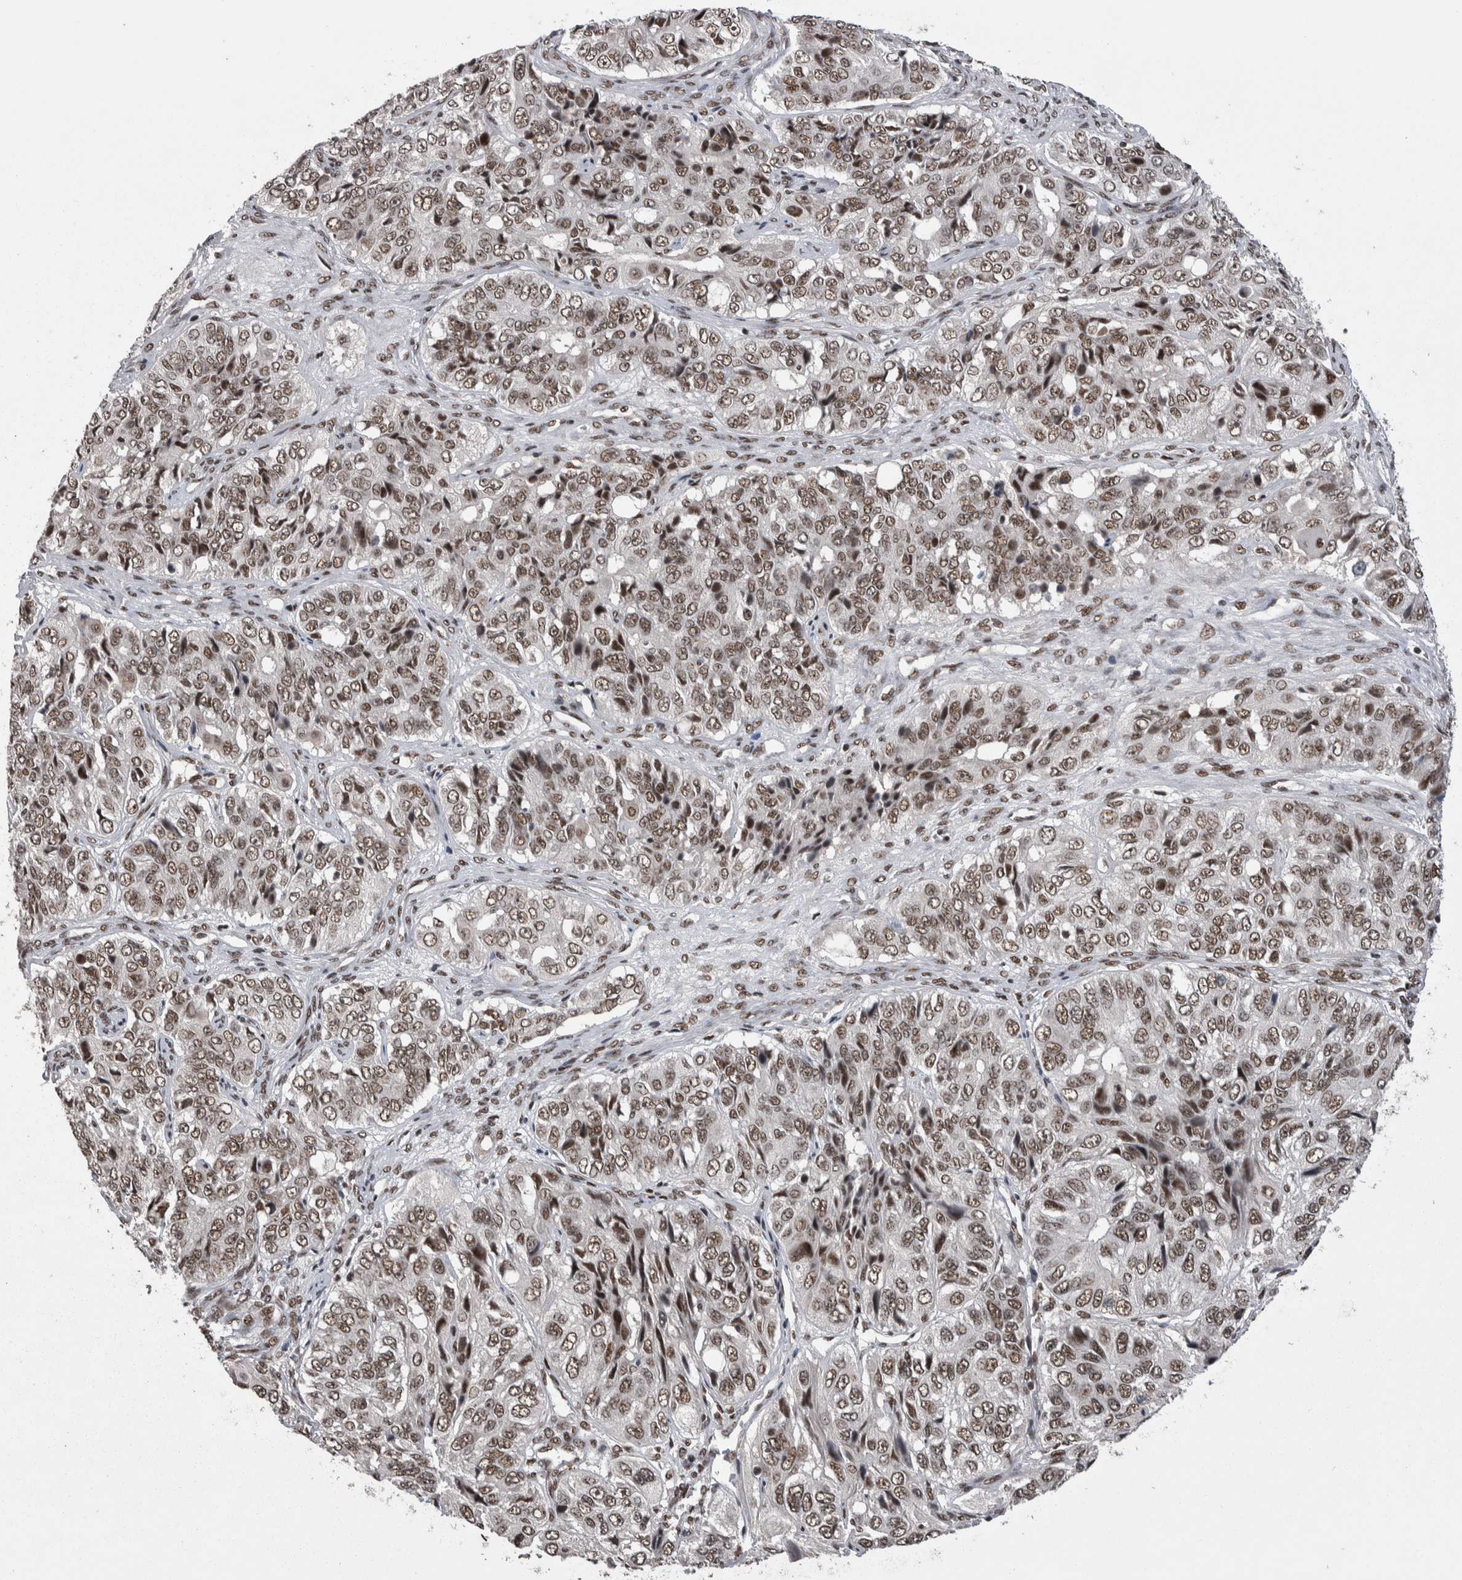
{"staining": {"intensity": "weak", "quantity": ">75%", "location": "nuclear"}, "tissue": "ovarian cancer", "cell_type": "Tumor cells", "image_type": "cancer", "snomed": [{"axis": "morphology", "description": "Carcinoma, endometroid"}, {"axis": "topography", "description": "Ovary"}], "caption": "Protein expression analysis of human ovarian cancer (endometroid carcinoma) reveals weak nuclear staining in approximately >75% of tumor cells.", "gene": "DMTF1", "patient": {"sex": "female", "age": 51}}